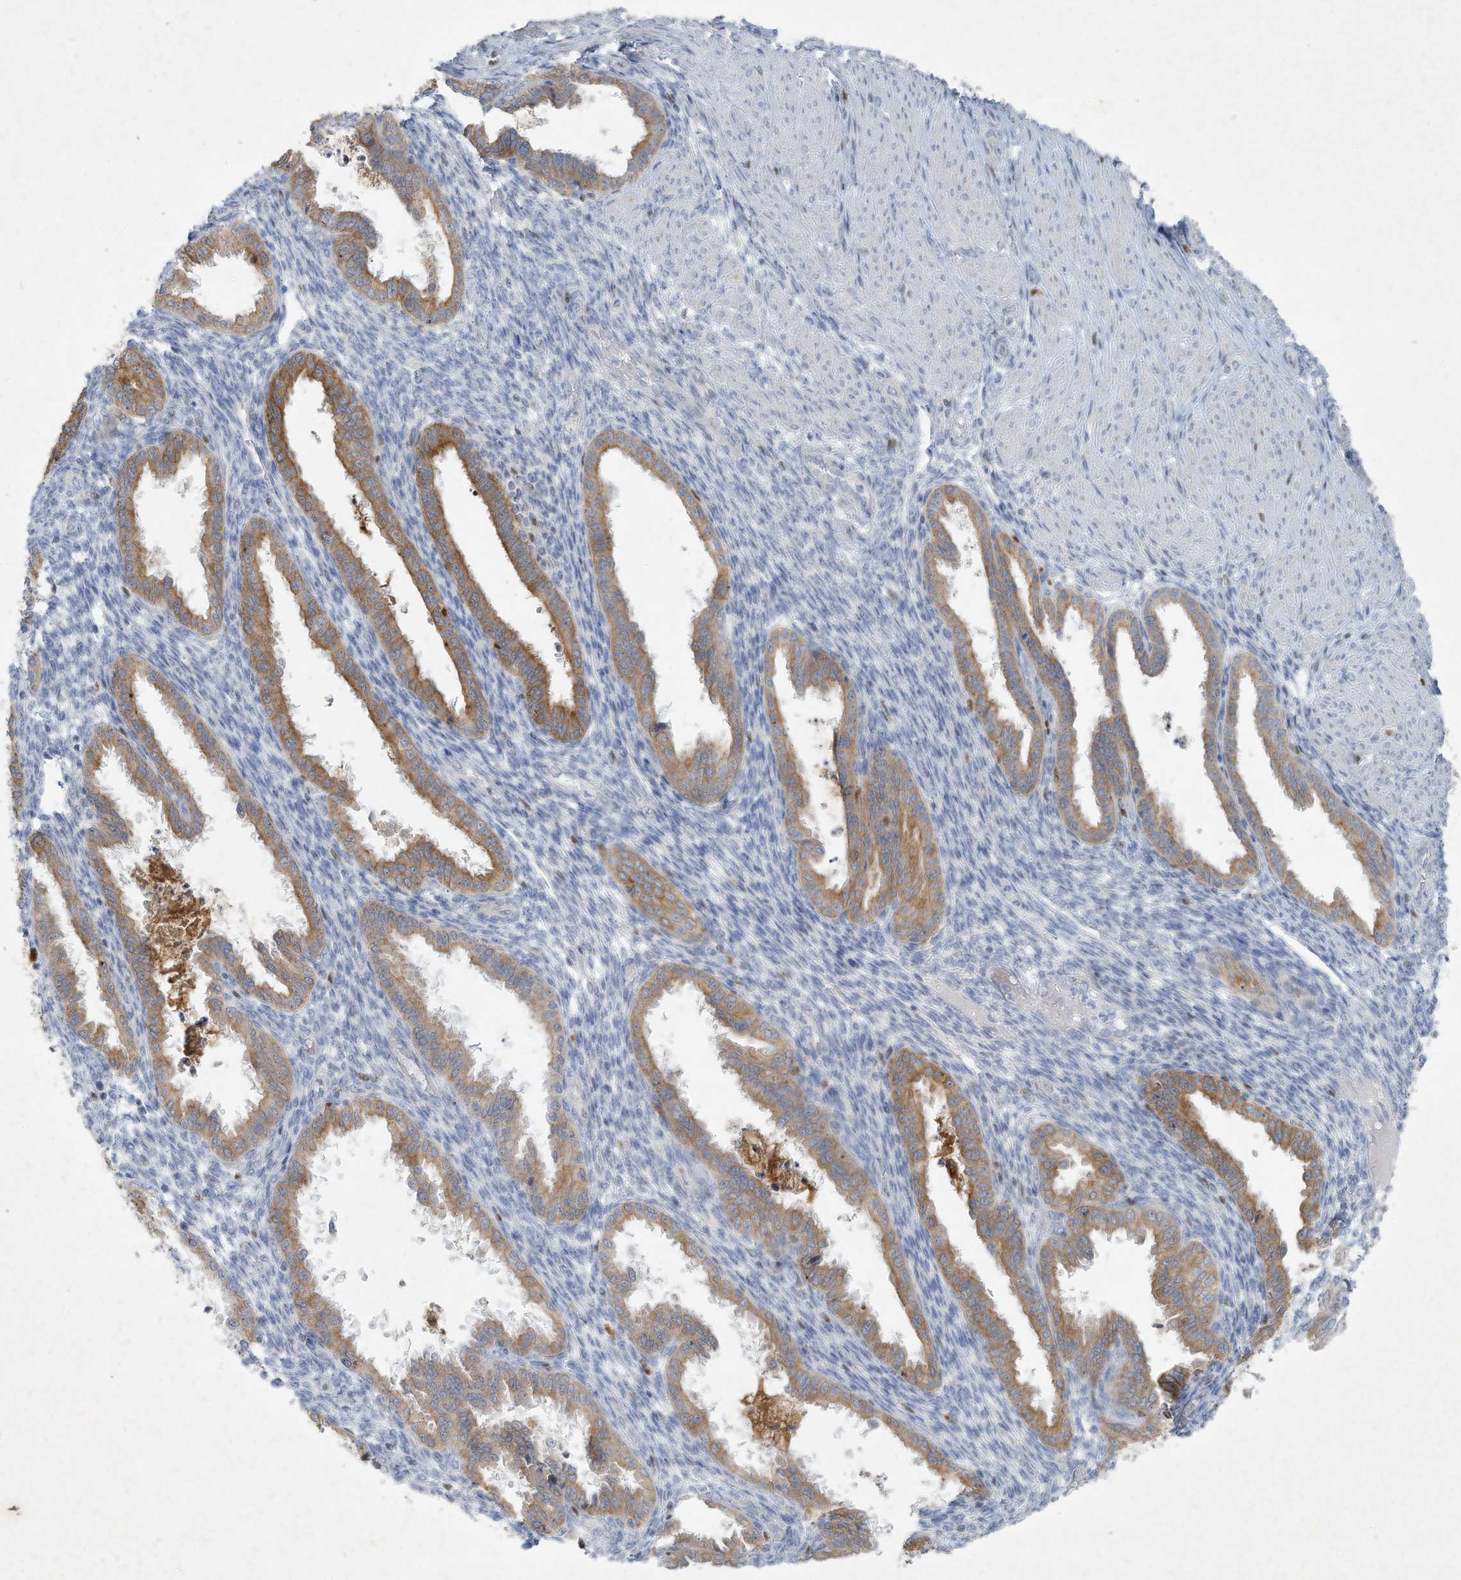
{"staining": {"intensity": "negative", "quantity": "none", "location": "none"}, "tissue": "endometrium", "cell_type": "Cells in endometrial stroma", "image_type": "normal", "snomed": [{"axis": "morphology", "description": "Normal tissue, NOS"}, {"axis": "topography", "description": "Endometrium"}], "caption": "A photomicrograph of endometrium stained for a protein shows no brown staining in cells in endometrial stroma. (DAB (3,3'-diaminobenzidine) immunohistochemistry (IHC), high magnification).", "gene": "TUBE1", "patient": {"sex": "female", "age": 33}}